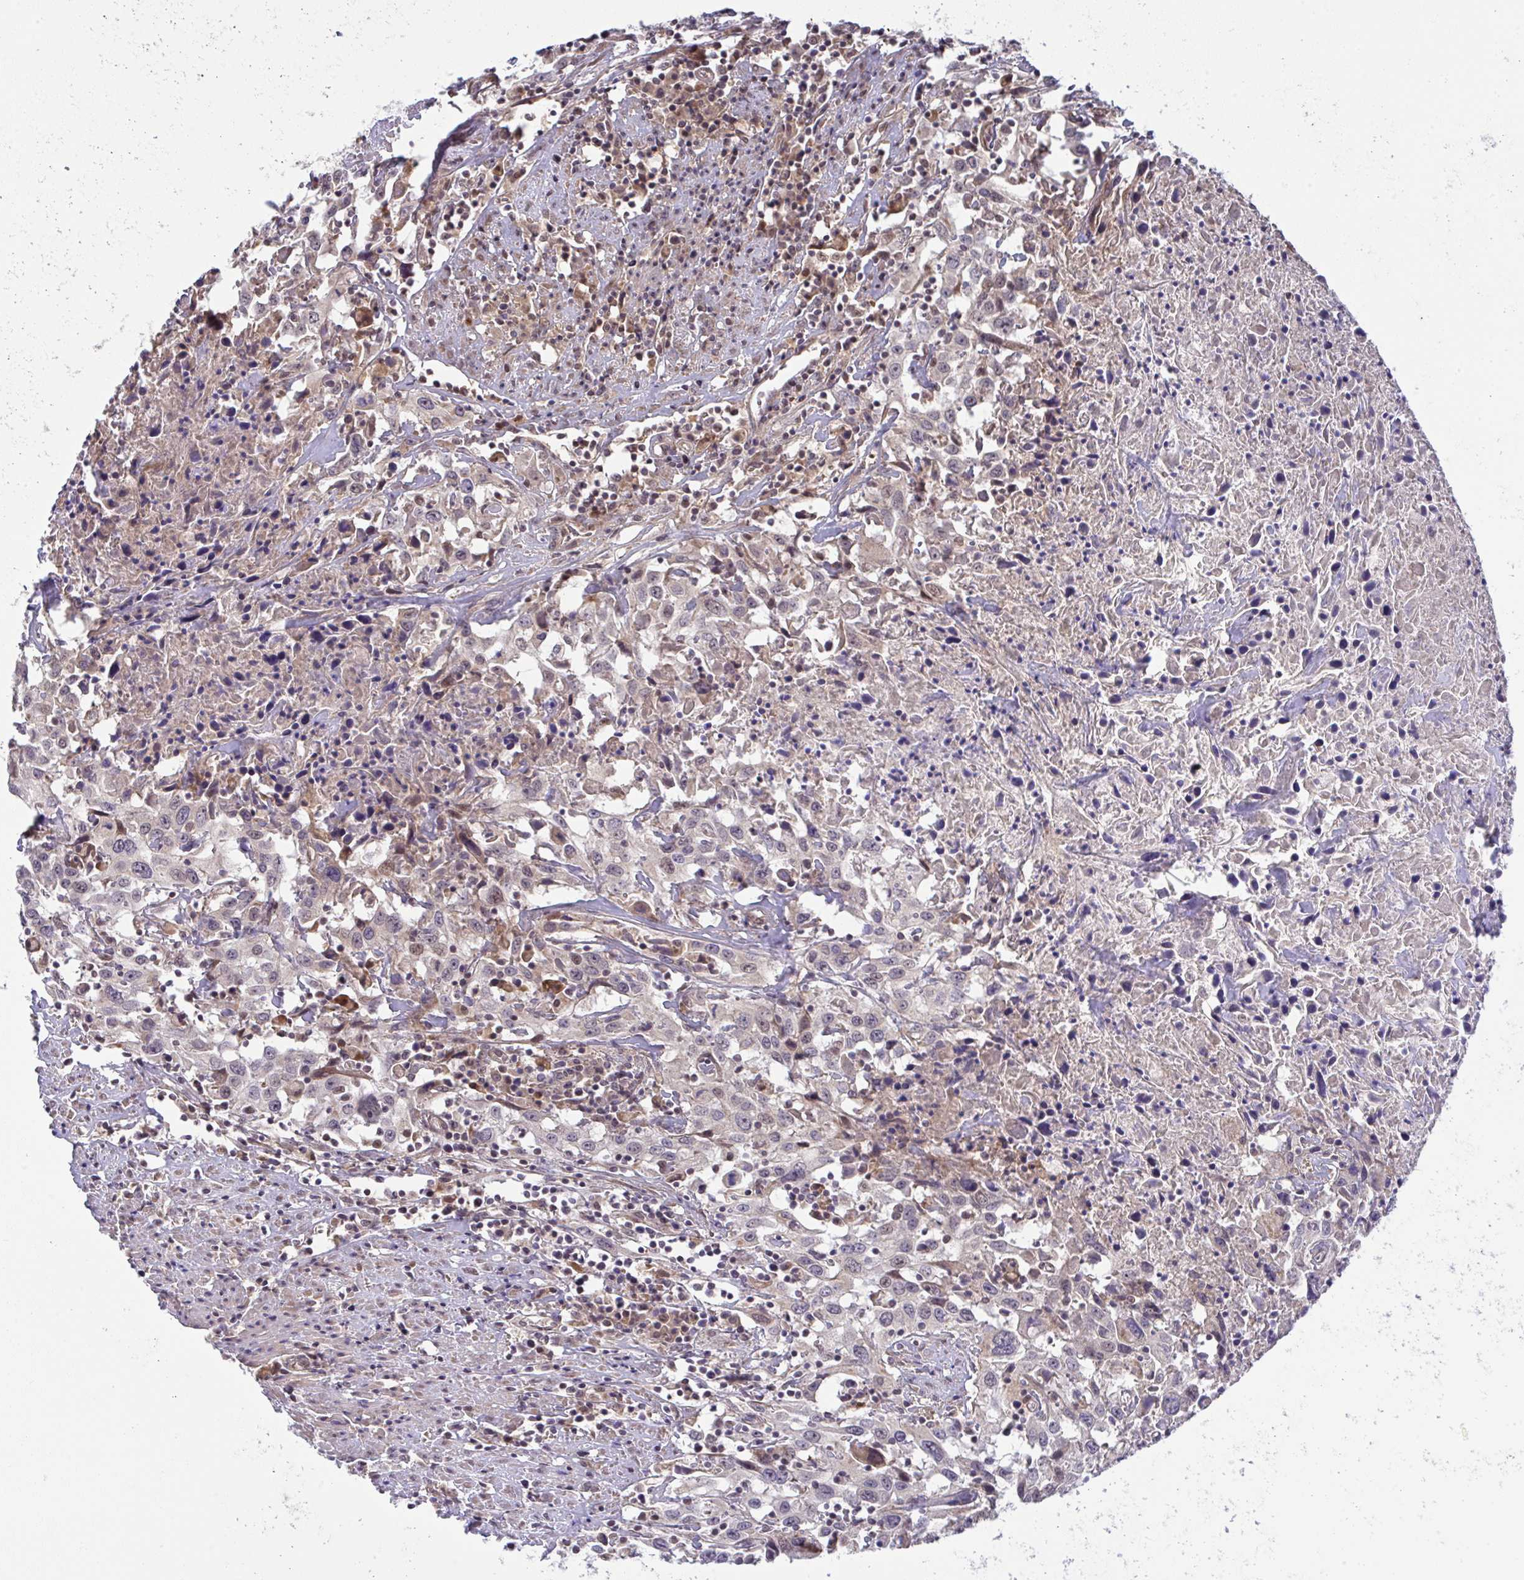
{"staining": {"intensity": "weak", "quantity": "25%-75%", "location": "nuclear"}, "tissue": "urothelial cancer", "cell_type": "Tumor cells", "image_type": "cancer", "snomed": [{"axis": "morphology", "description": "Urothelial carcinoma, High grade"}, {"axis": "topography", "description": "Urinary bladder"}], "caption": "Human urothelial cancer stained with a brown dye reveals weak nuclear positive expression in approximately 25%-75% of tumor cells.", "gene": "C9orf64", "patient": {"sex": "male", "age": 61}}